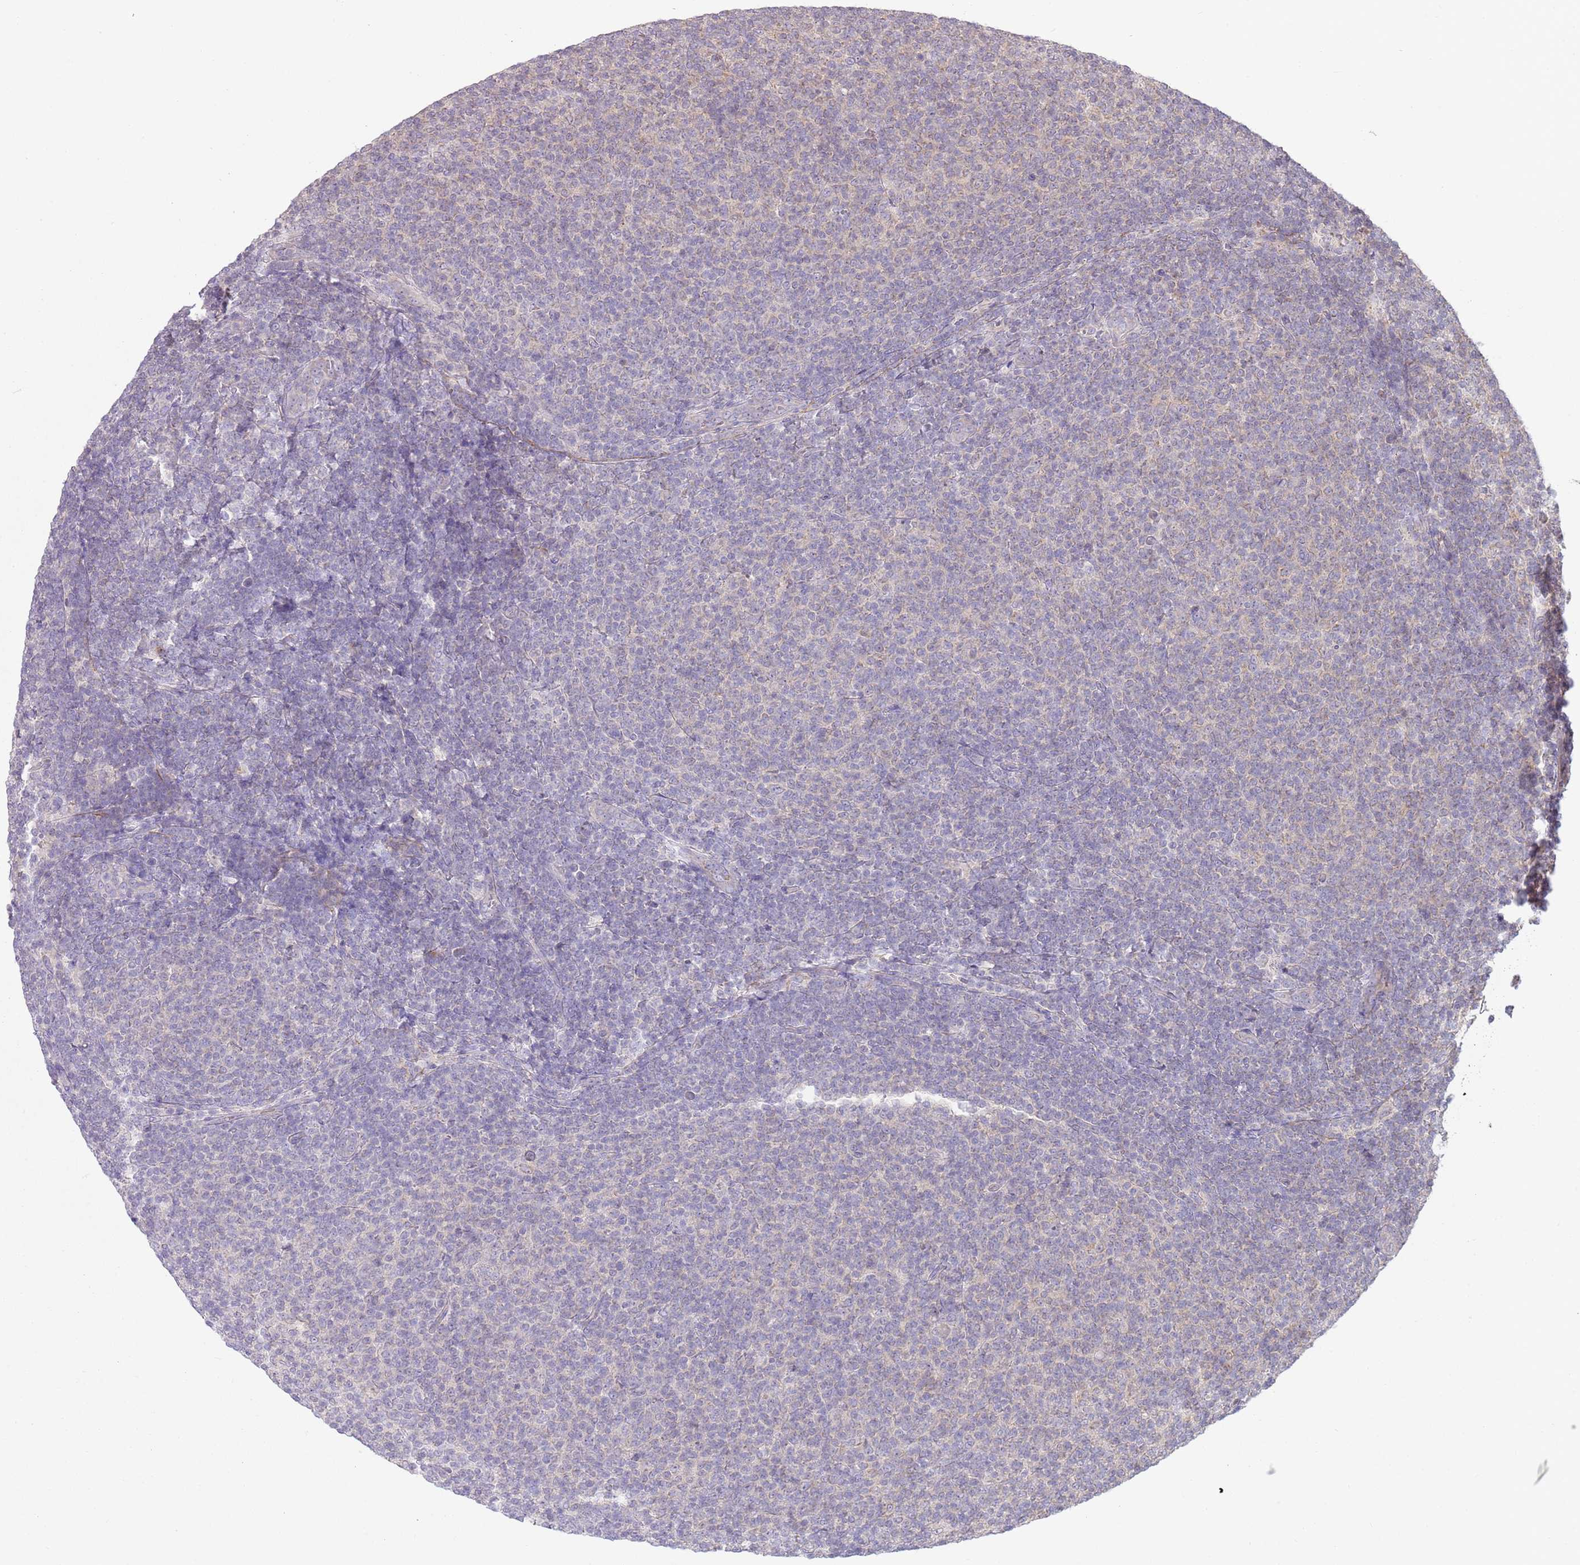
{"staining": {"intensity": "negative", "quantity": "none", "location": "none"}, "tissue": "lymphoma", "cell_type": "Tumor cells", "image_type": "cancer", "snomed": [{"axis": "morphology", "description": "Malignant lymphoma, non-Hodgkin's type, Low grade"}, {"axis": "topography", "description": "Lymph node"}], "caption": "An IHC photomicrograph of lymphoma is shown. There is no staining in tumor cells of lymphoma.", "gene": "SKOR2", "patient": {"sex": "male", "age": 66}}